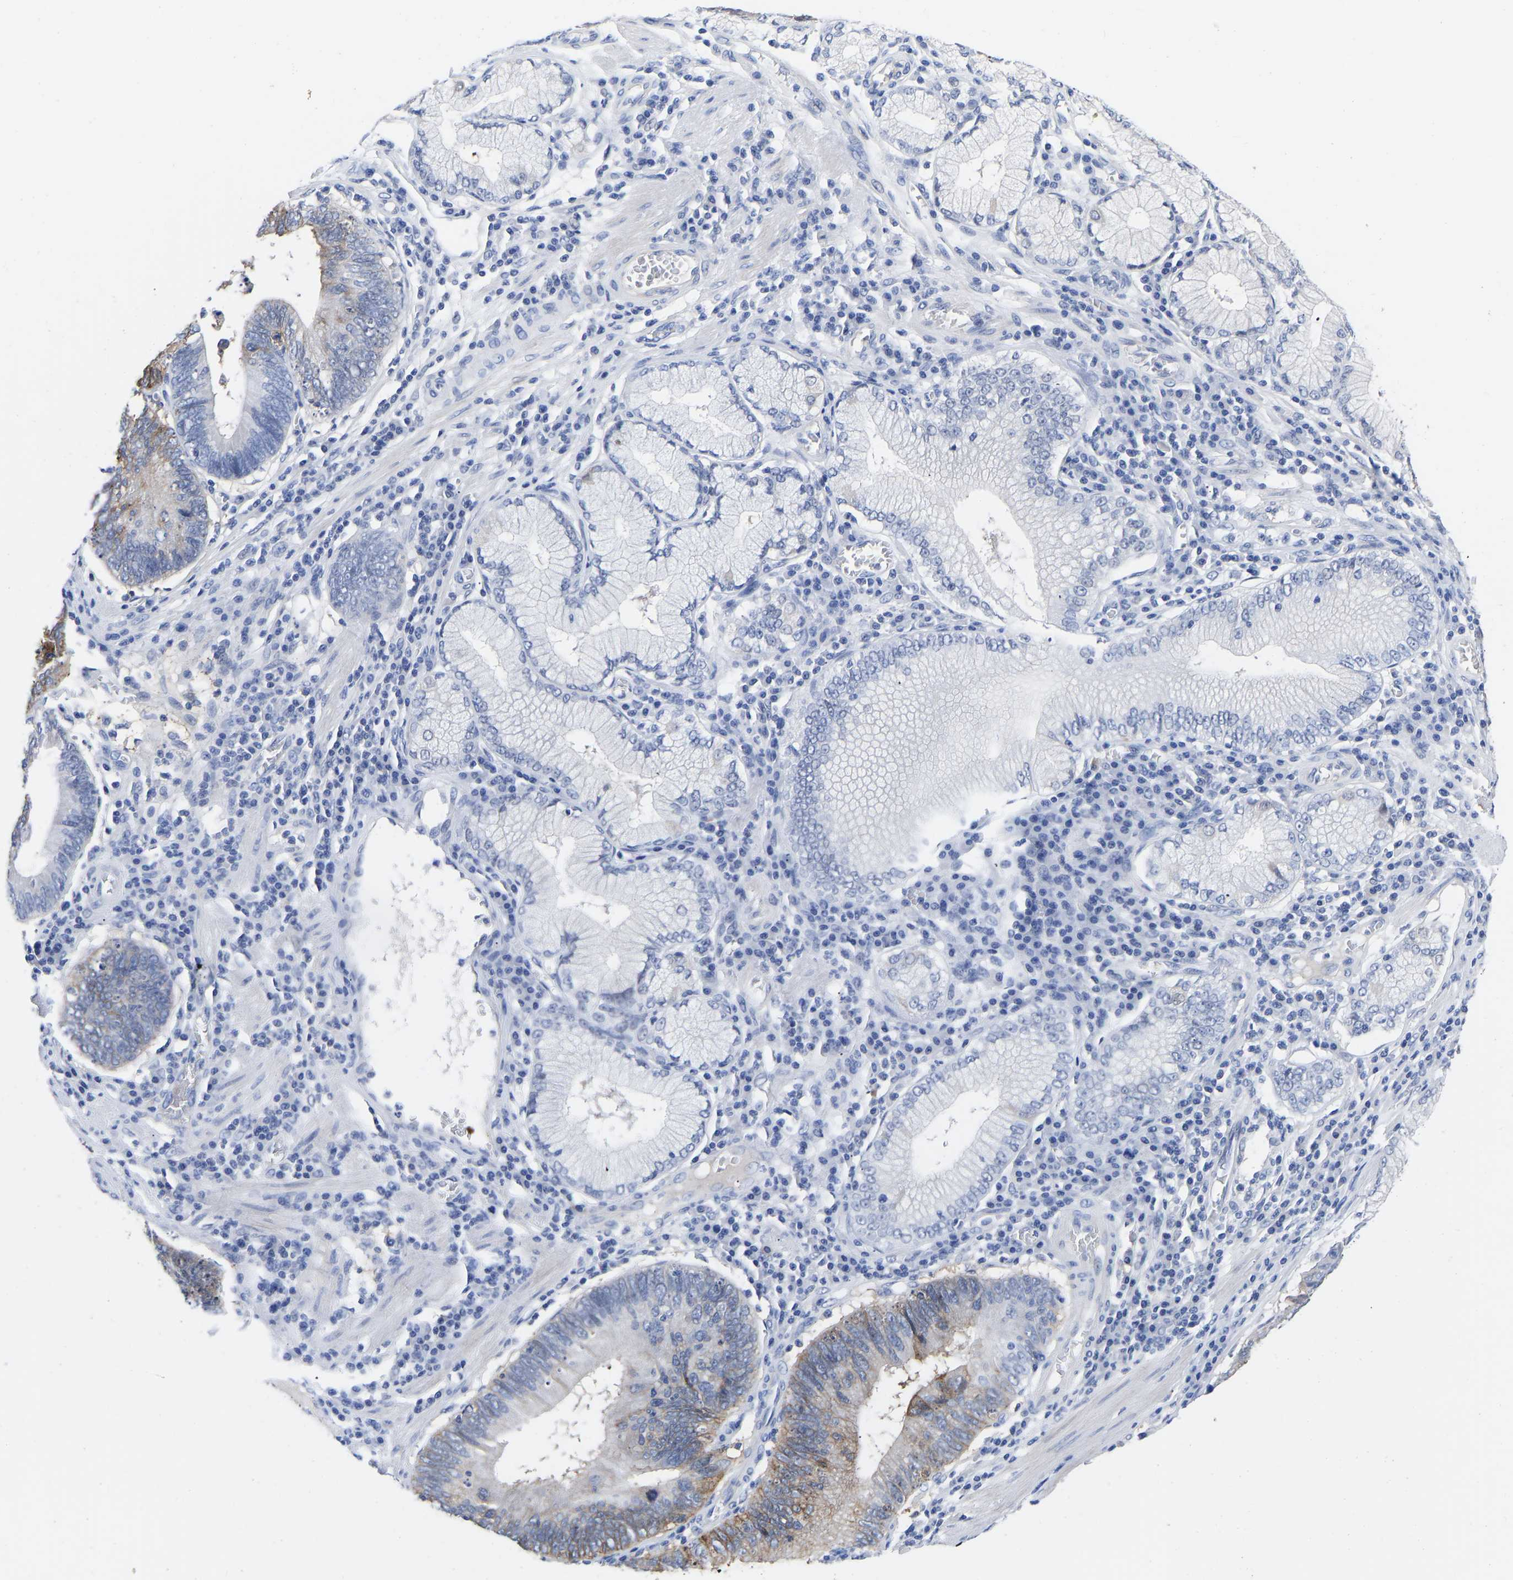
{"staining": {"intensity": "weak", "quantity": "25%-75%", "location": "cytoplasmic/membranous"}, "tissue": "stomach cancer", "cell_type": "Tumor cells", "image_type": "cancer", "snomed": [{"axis": "morphology", "description": "Adenocarcinoma, NOS"}, {"axis": "topography", "description": "Stomach"}], "caption": "Immunohistochemistry micrograph of neoplastic tissue: human stomach cancer stained using IHC demonstrates low levels of weak protein expression localized specifically in the cytoplasmic/membranous of tumor cells, appearing as a cytoplasmic/membranous brown color.", "gene": "GPA33", "patient": {"sex": "male", "age": 59}}